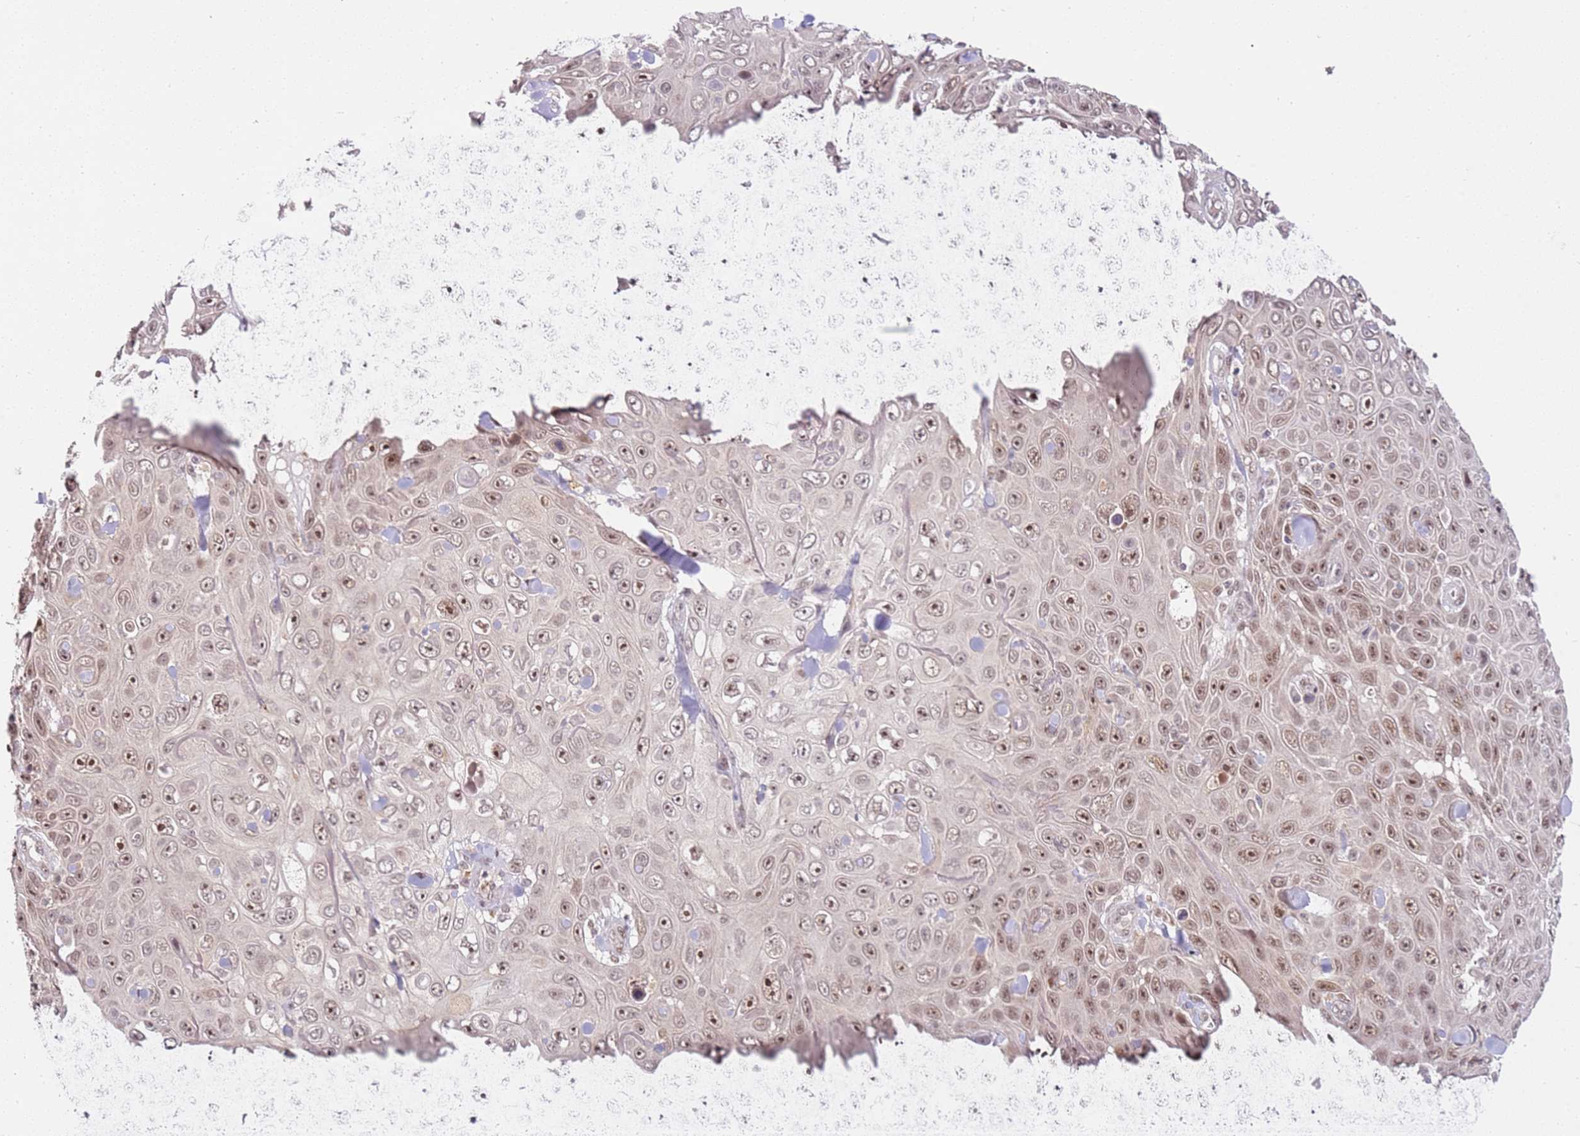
{"staining": {"intensity": "moderate", "quantity": "25%-75%", "location": "nuclear"}, "tissue": "skin cancer", "cell_type": "Tumor cells", "image_type": "cancer", "snomed": [{"axis": "morphology", "description": "Squamous cell carcinoma, NOS"}, {"axis": "topography", "description": "Skin"}], "caption": "Tumor cells demonstrate medium levels of moderate nuclear positivity in approximately 25%-75% of cells in human squamous cell carcinoma (skin).", "gene": "LGALSL", "patient": {"sex": "male", "age": 82}}